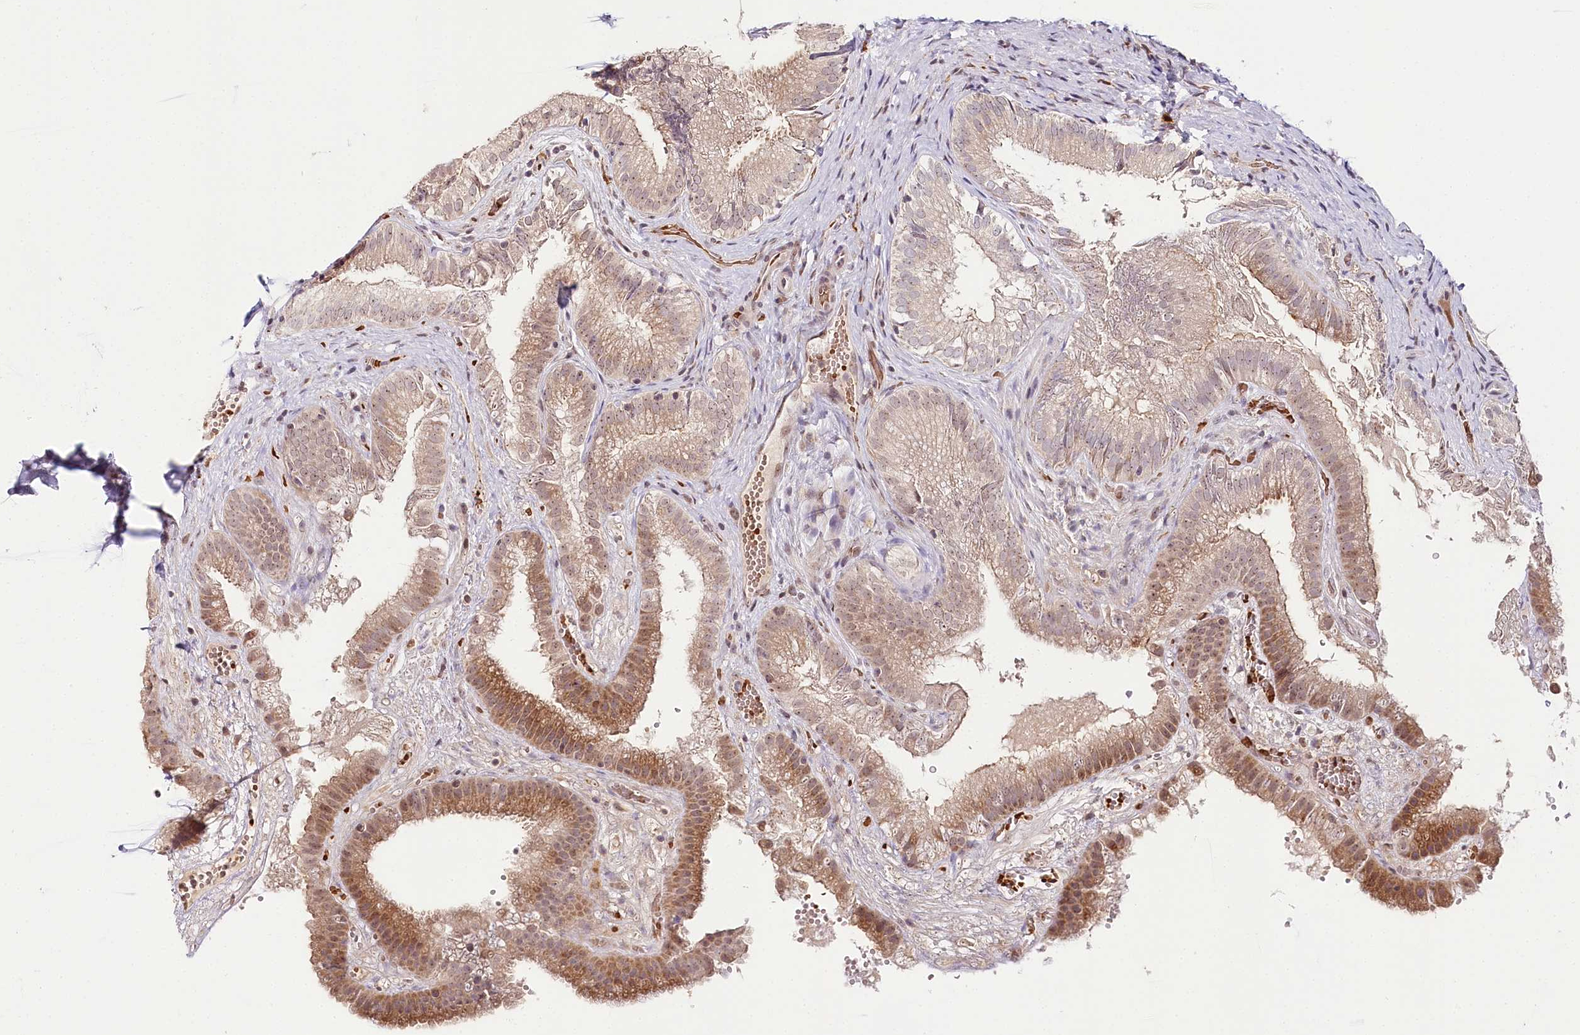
{"staining": {"intensity": "moderate", "quantity": "25%-75%", "location": "cytoplasmic/membranous"}, "tissue": "gallbladder", "cell_type": "Glandular cells", "image_type": "normal", "snomed": [{"axis": "morphology", "description": "Normal tissue, NOS"}, {"axis": "topography", "description": "Gallbladder"}], "caption": "Immunohistochemistry (IHC) of unremarkable human gallbladder demonstrates medium levels of moderate cytoplasmic/membranous positivity in about 25%-75% of glandular cells.", "gene": "WDR36", "patient": {"sex": "female", "age": 30}}